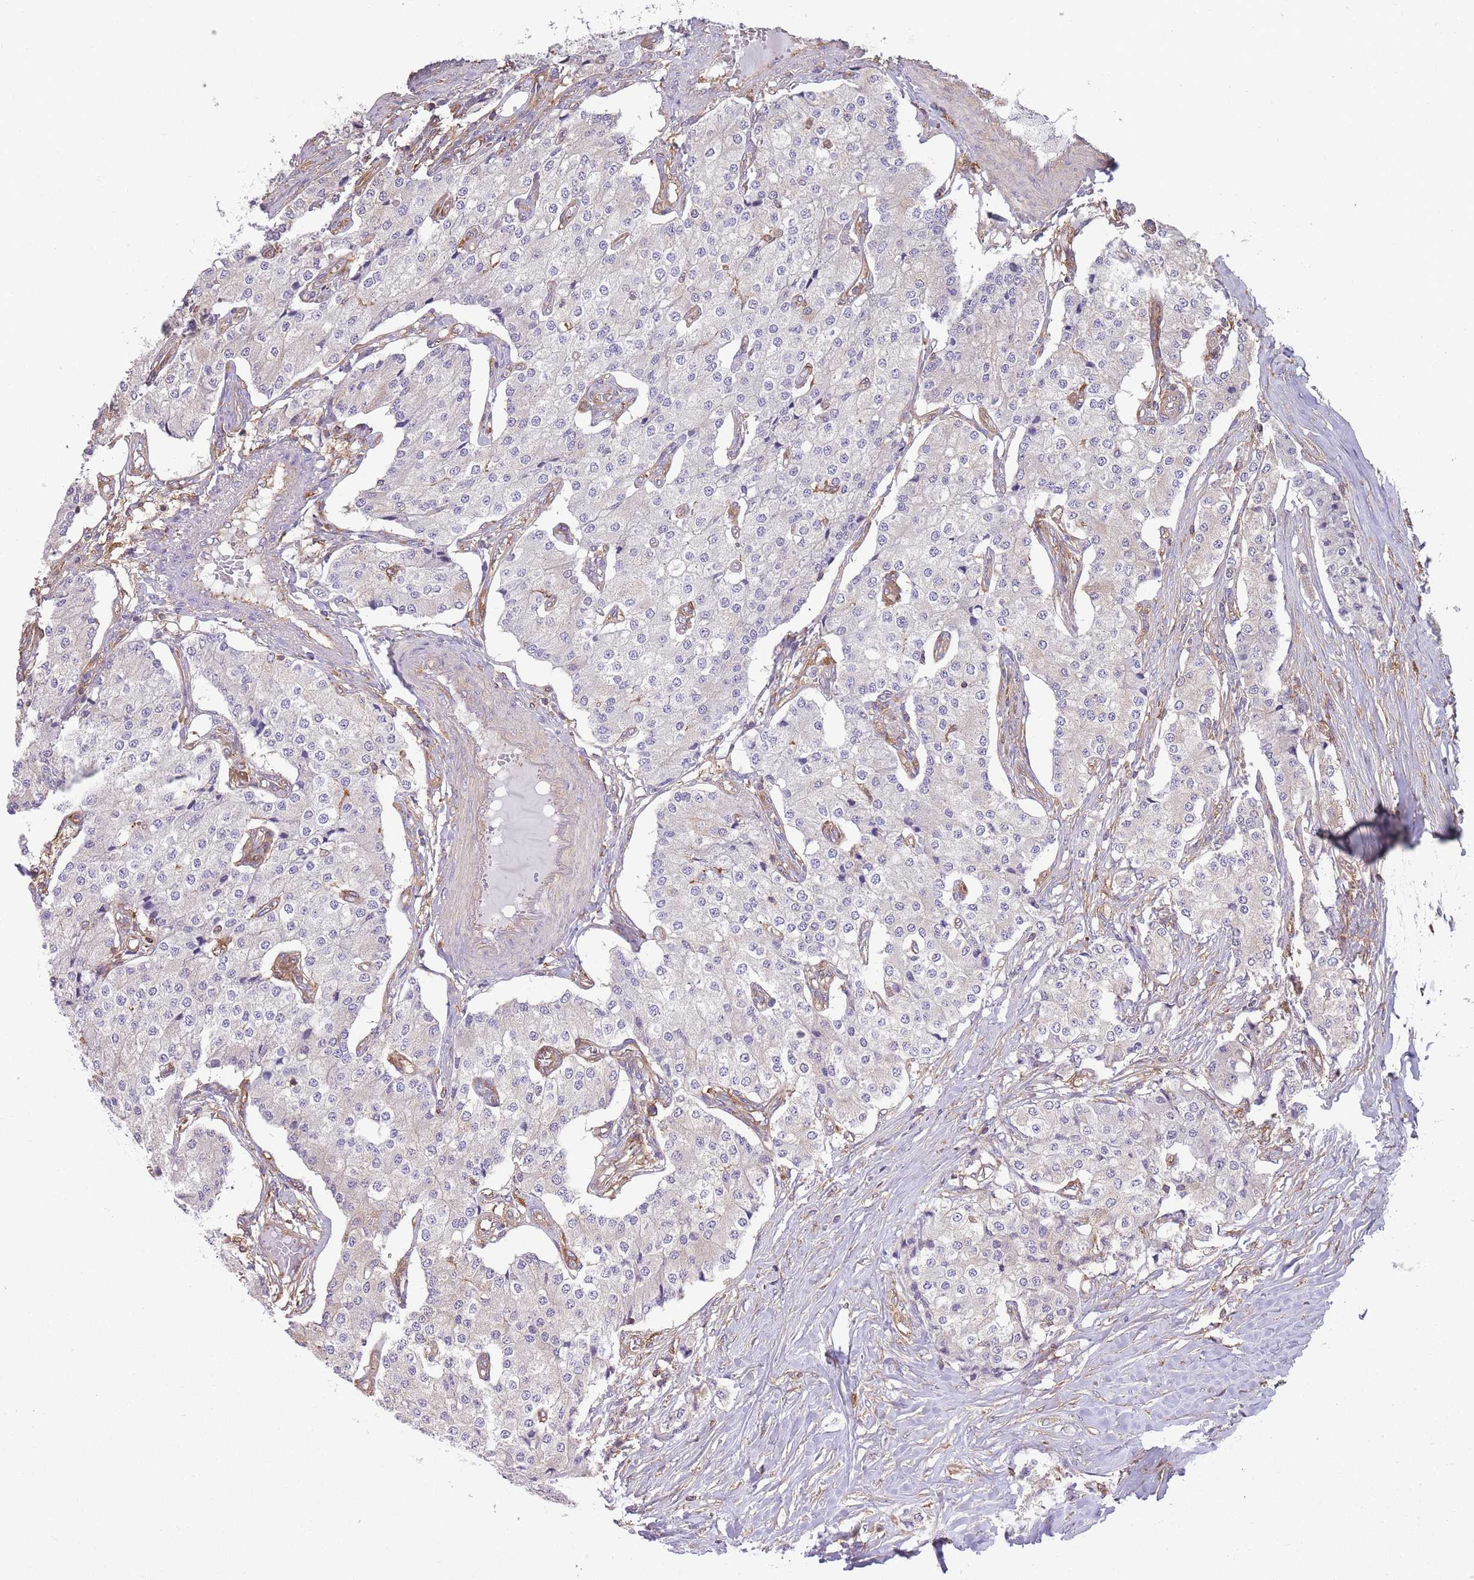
{"staining": {"intensity": "negative", "quantity": "none", "location": "none"}, "tissue": "carcinoid", "cell_type": "Tumor cells", "image_type": "cancer", "snomed": [{"axis": "morphology", "description": "Carcinoid, malignant, NOS"}, {"axis": "topography", "description": "Colon"}], "caption": "High power microscopy histopathology image of an immunohistochemistry micrograph of carcinoid (malignant), revealing no significant positivity in tumor cells. (Stains: DAB (3,3'-diaminobenzidine) immunohistochemistry (IHC) with hematoxylin counter stain, Microscopy: brightfield microscopy at high magnification).", "gene": "PRKAR1A", "patient": {"sex": "female", "age": 52}}